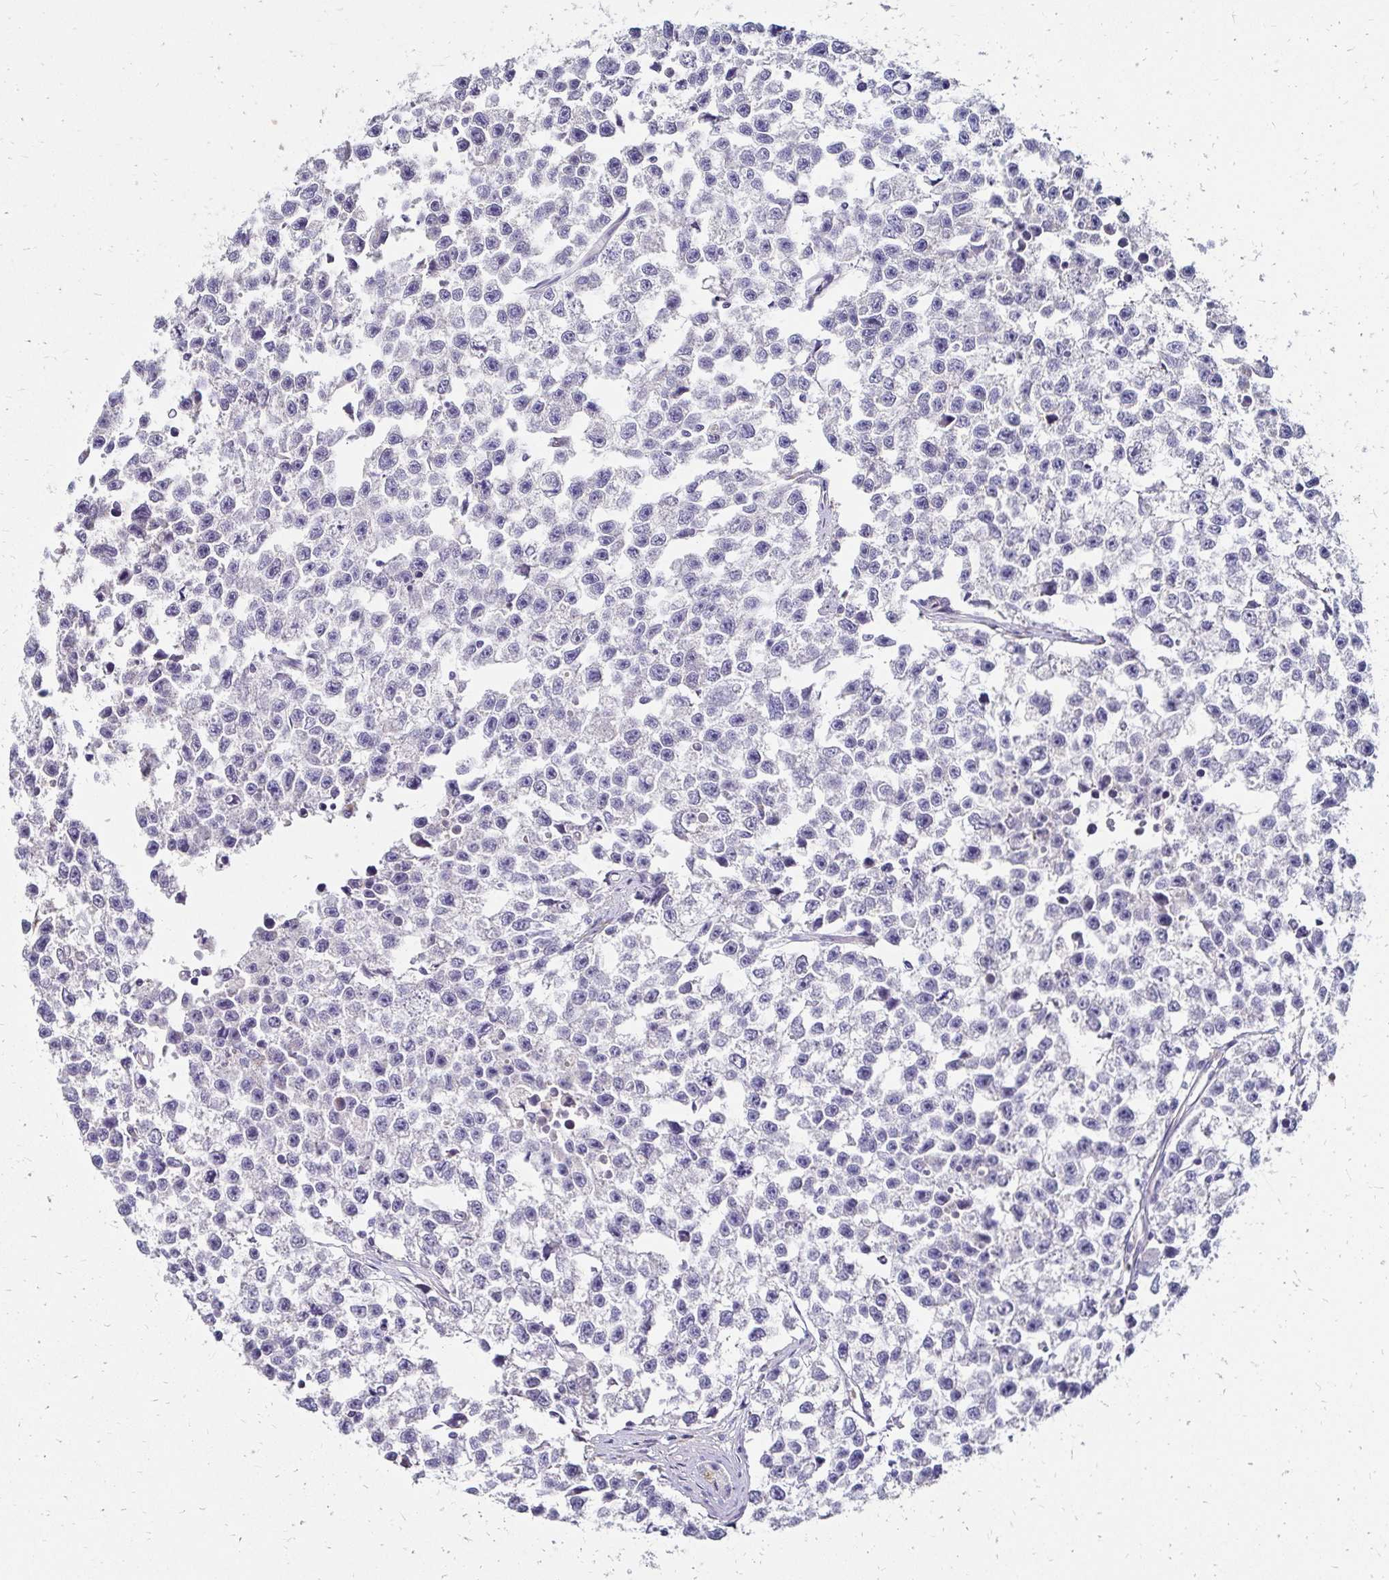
{"staining": {"intensity": "negative", "quantity": "none", "location": "none"}, "tissue": "testis cancer", "cell_type": "Tumor cells", "image_type": "cancer", "snomed": [{"axis": "morphology", "description": "Seminoma, NOS"}, {"axis": "topography", "description": "Testis"}], "caption": "Tumor cells are negative for protein expression in human seminoma (testis).", "gene": "PRIMA1", "patient": {"sex": "male", "age": 26}}